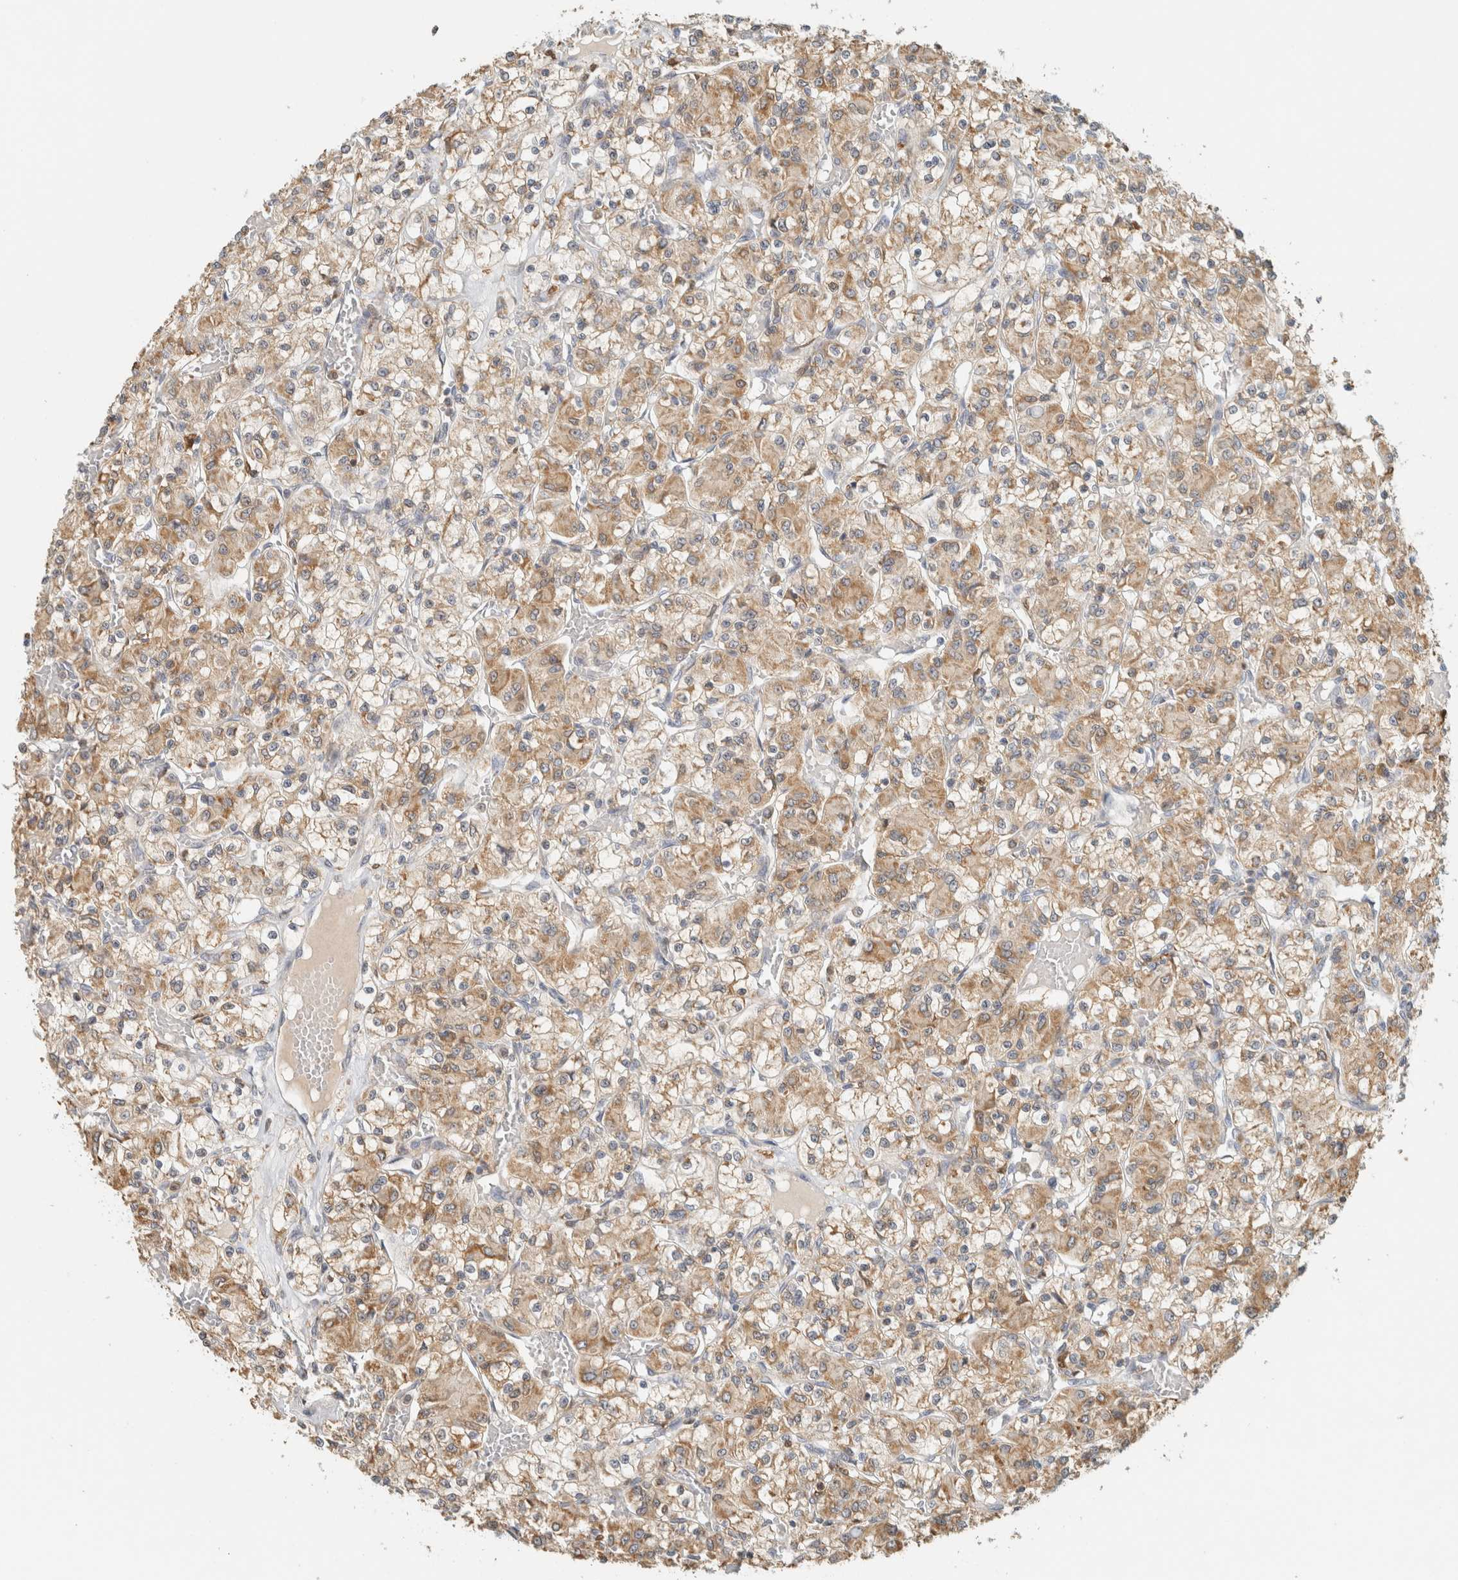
{"staining": {"intensity": "weak", "quantity": ">75%", "location": "cytoplasmic/membranous"}, "tissue": "renal cancer", "cell_type": "Tumor cells", "image_type": "cancer", "snomed": [{"axis": "morphology", "description": "Adenocarcinoma, NOS"}, {"axis": "topography", "description": "Kidney"}], "caption": "This is an image of immunohistochemistry staining of renal cancer, which shows weak expression in the cytoplasmic/membranous of tumor cells.", "gene": "CAPG", "patient": {"sex": "female", "age": 59}}